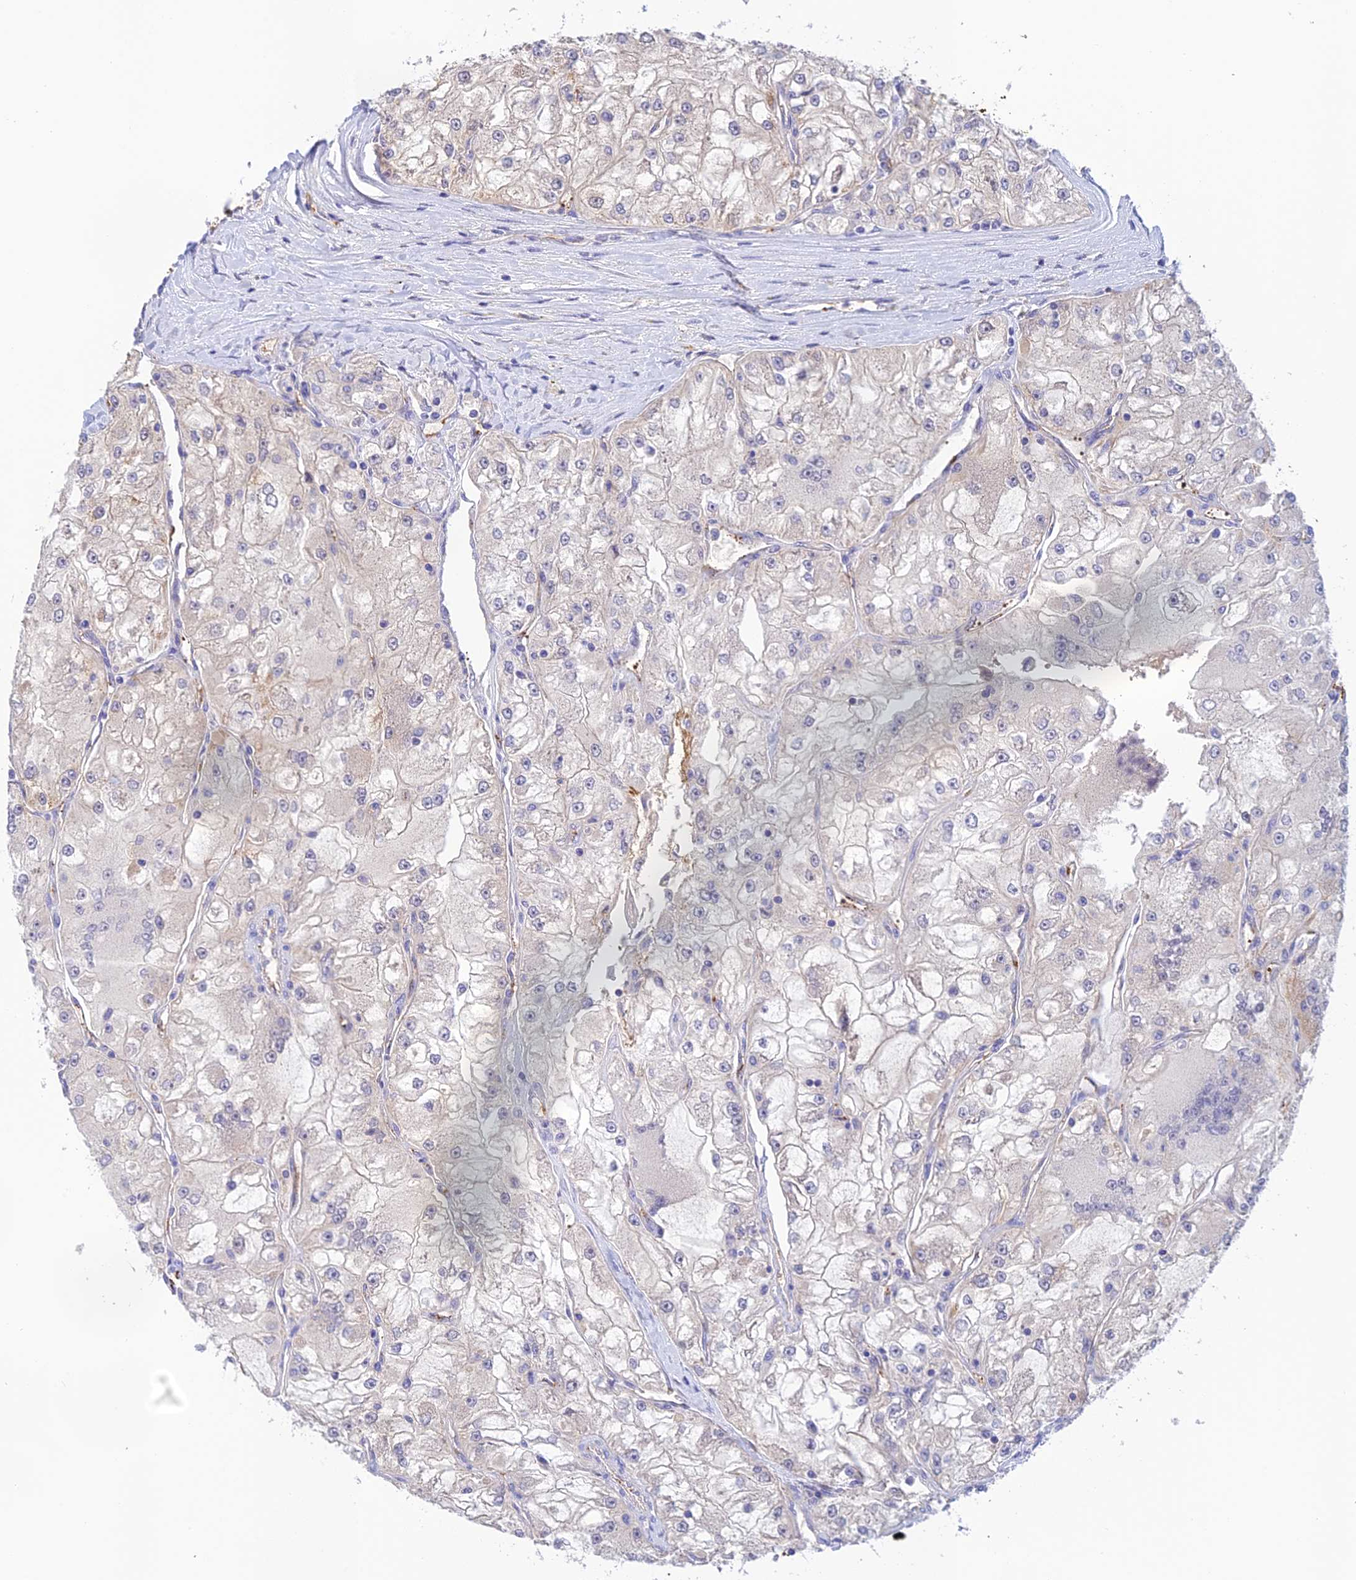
{"staining": {"intensity": "negative", "quantity": "none", "location": "none"}, "tissue": "renal cancer", "cell_type": "Tumor cells", "image_type": "cancer", "snomed": [{"axis": "morphology", "description": "Adenocarcinoma, NOS"}, {"axis": "topography", "description": "Kidney"}], "caption": "Tumor cells show no significant expression in renal cancer (adenocarcinoma). Nuclei are stained in blue.", "gene": "HDHD2", "patient": {"sex": "female", "age": 72}}